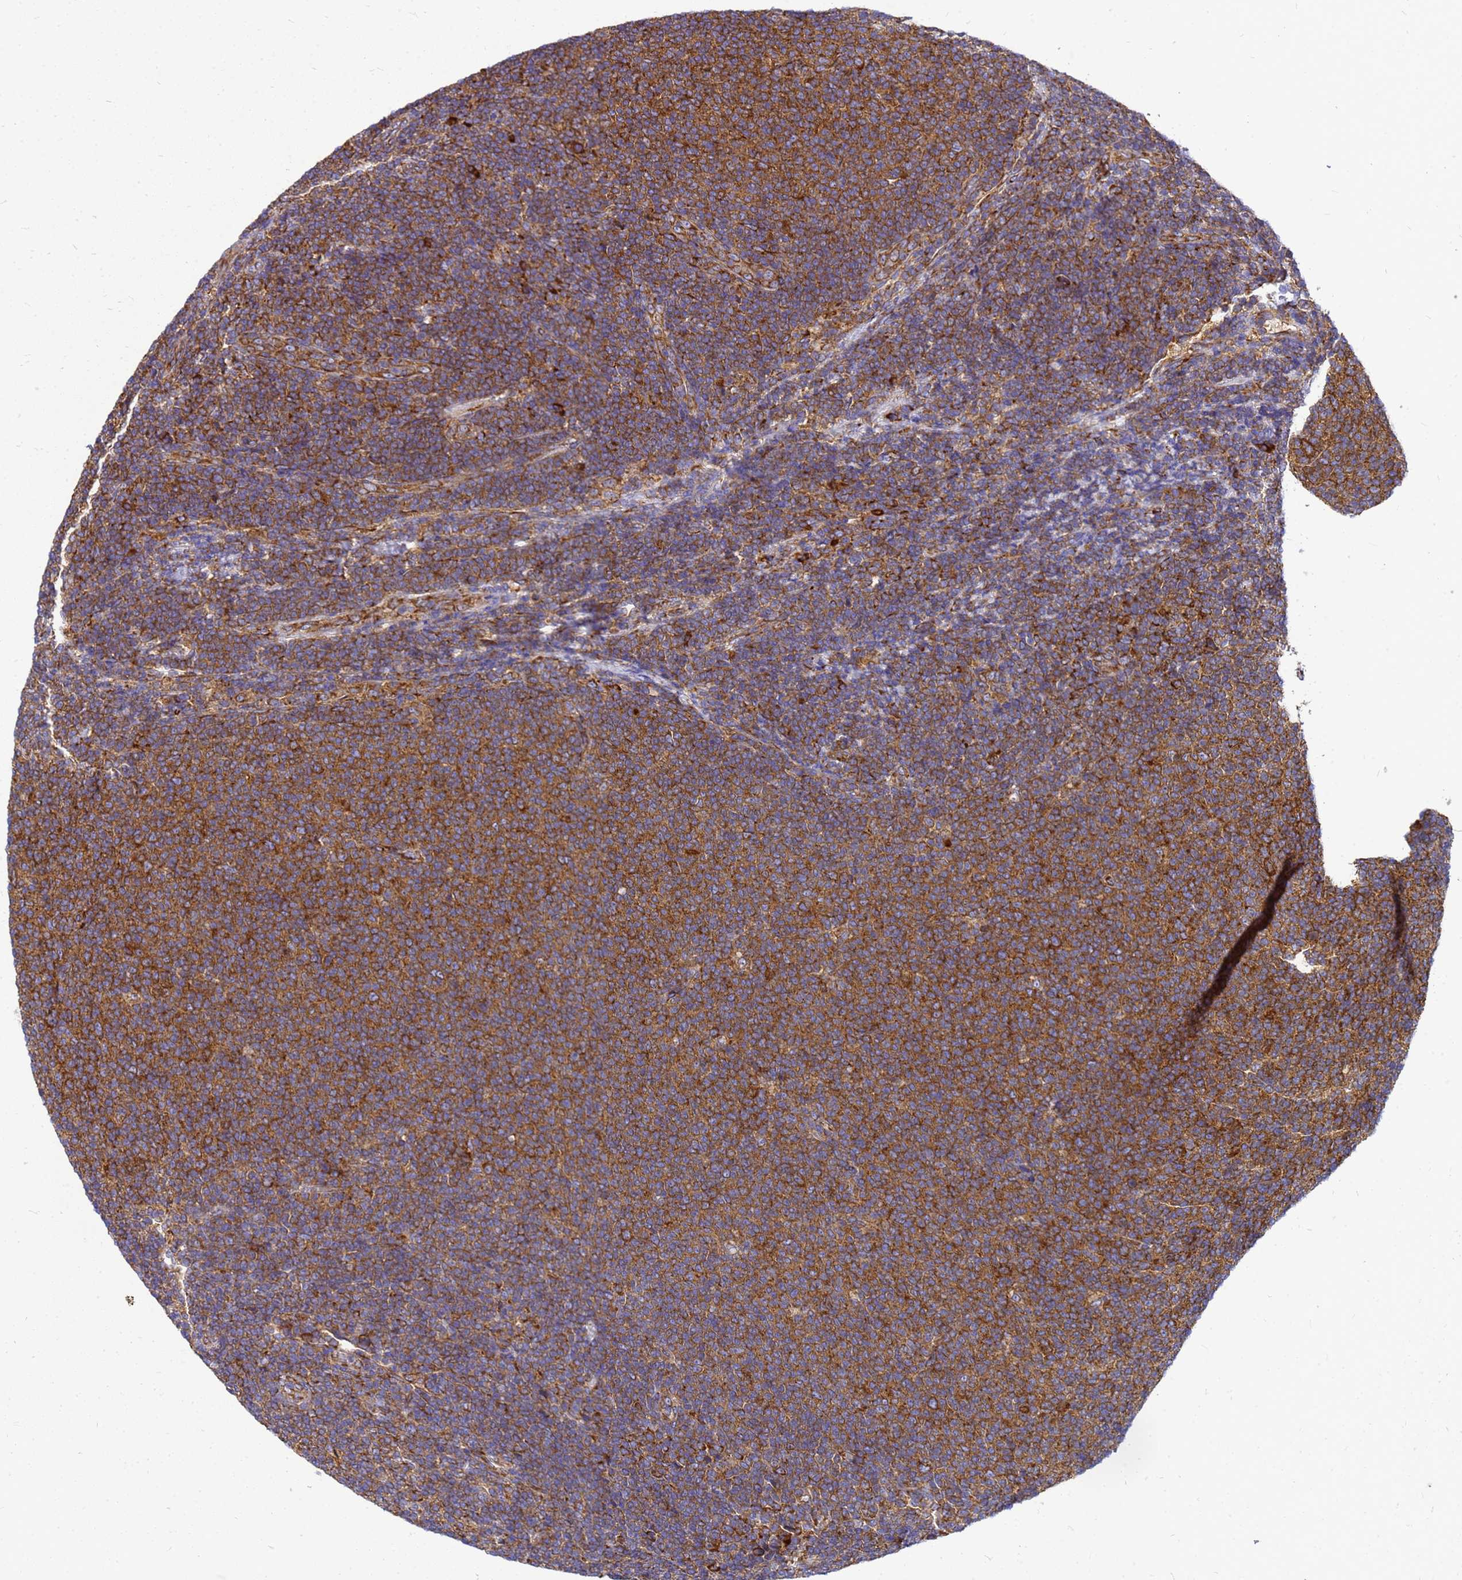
{"staining": {"intensity": "moderate", "quantity": ">75%", "location": "cytoplasmic/membranous"}, "tissue": "lymphoma", "cell_type": "Tumor cells", "image_type": "cancer", "snomed": [{"axis": "morphology", "description": "Malignant lymphoma, non-Hodgkin's type, Low grade"}, {"axis": "topography", "description": "Lymph node"}], "caption": "High-magnification brightfield microscopy of lymphoma stained with DAB (brown) and counterstained with hematoxylin (blue). tumor cells exhibit moderate cytoplasmic/membranous expression is present in about>75% of cells.", "gene": "EEF1D", "patient": {"sex": "male", "age": 66}}